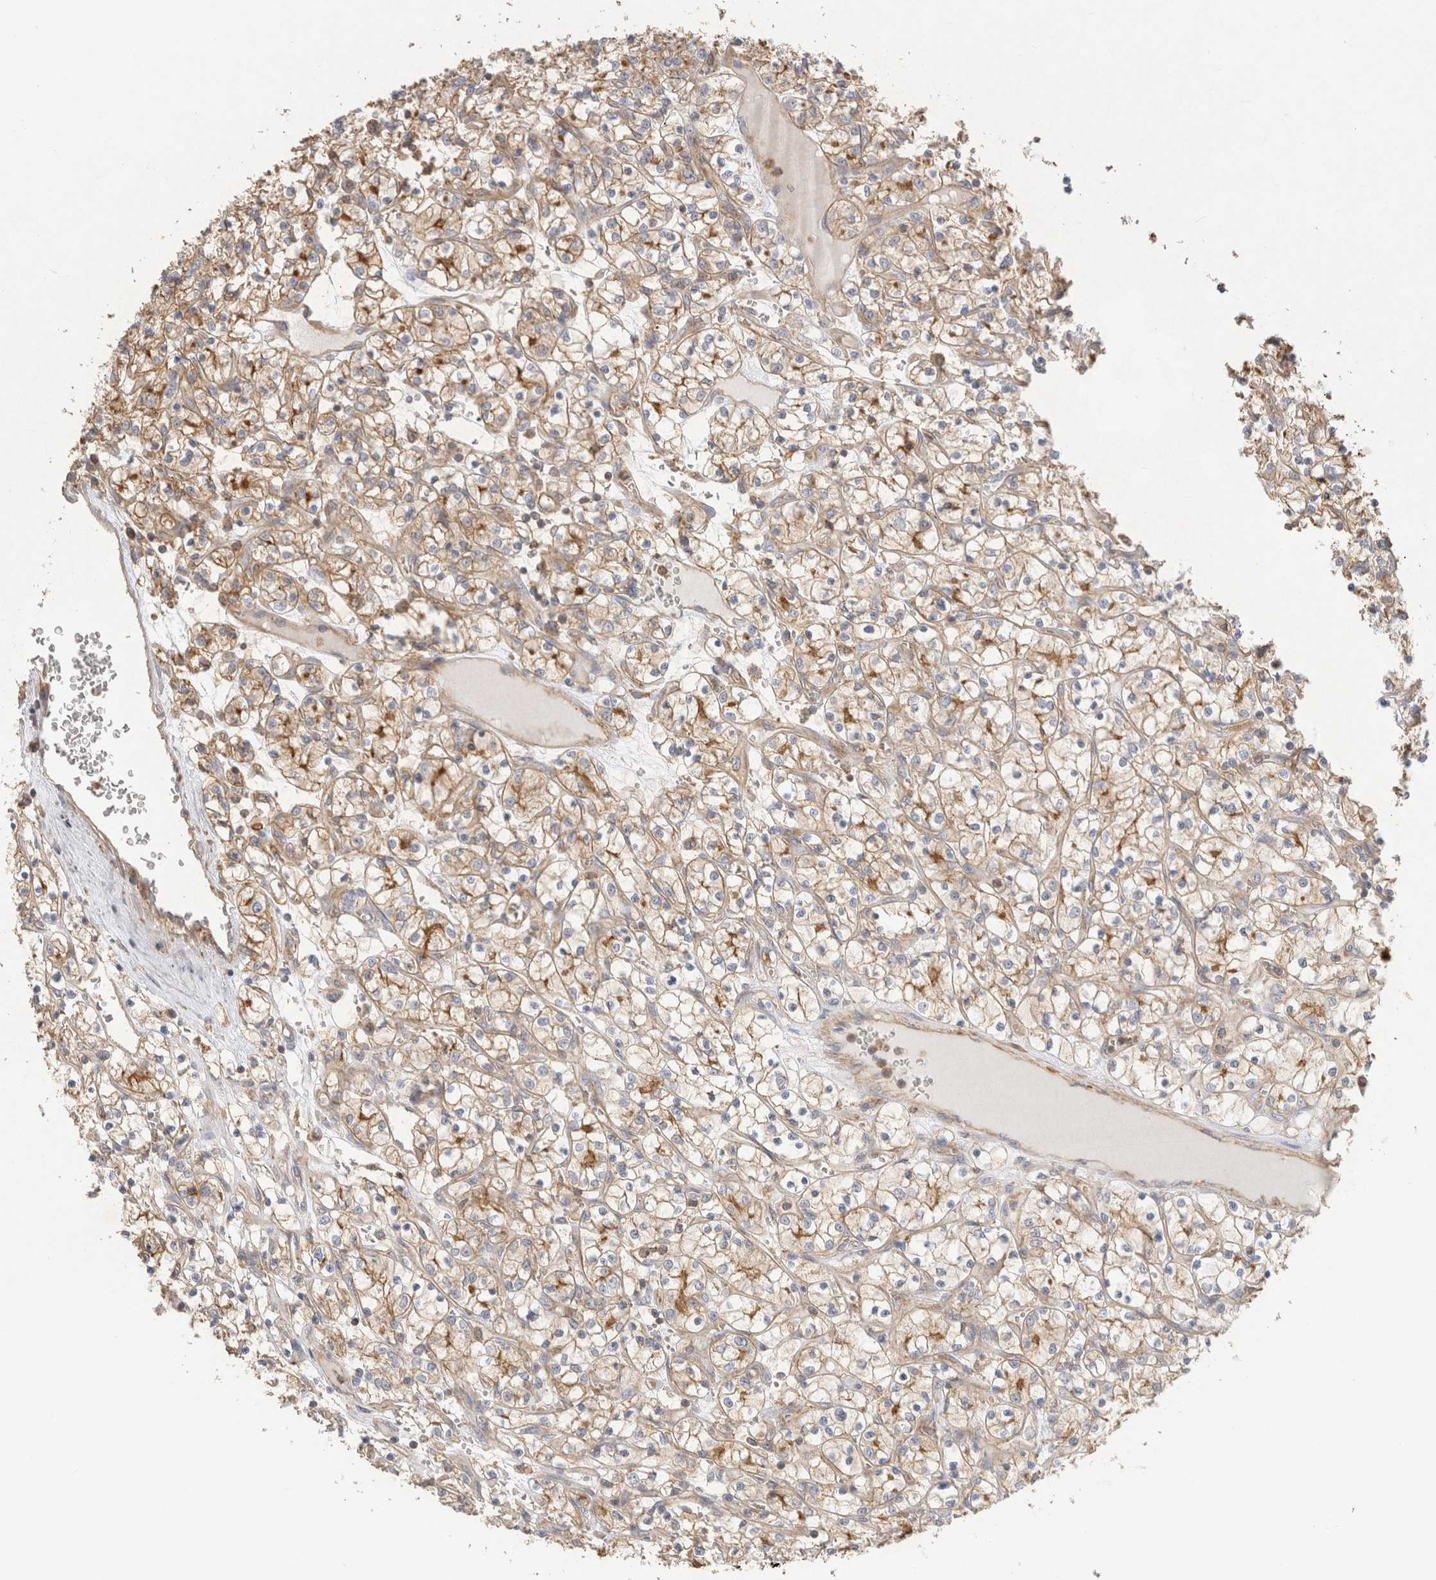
{"staining": {"intensity": "weak", "quantity": ">75%", "location": "cytoplasmic/membranous"}, "tissue": "renal cancer", "cell_type": "Tumor cells", "image_type": "cancer", "snomed": [{"axis": "morphology", "description": "Adenocarcinoma, NOS"}, {"axis": "topography", "description": "Kidney"}], "caption": "Renal cancer (adenocarcinoma) stained for a protein reveals weak cytoplasmic/membranous positivity in tumor cells.", "gene": "CHMP6", "patient": {"sex": "female", "age": 69}}